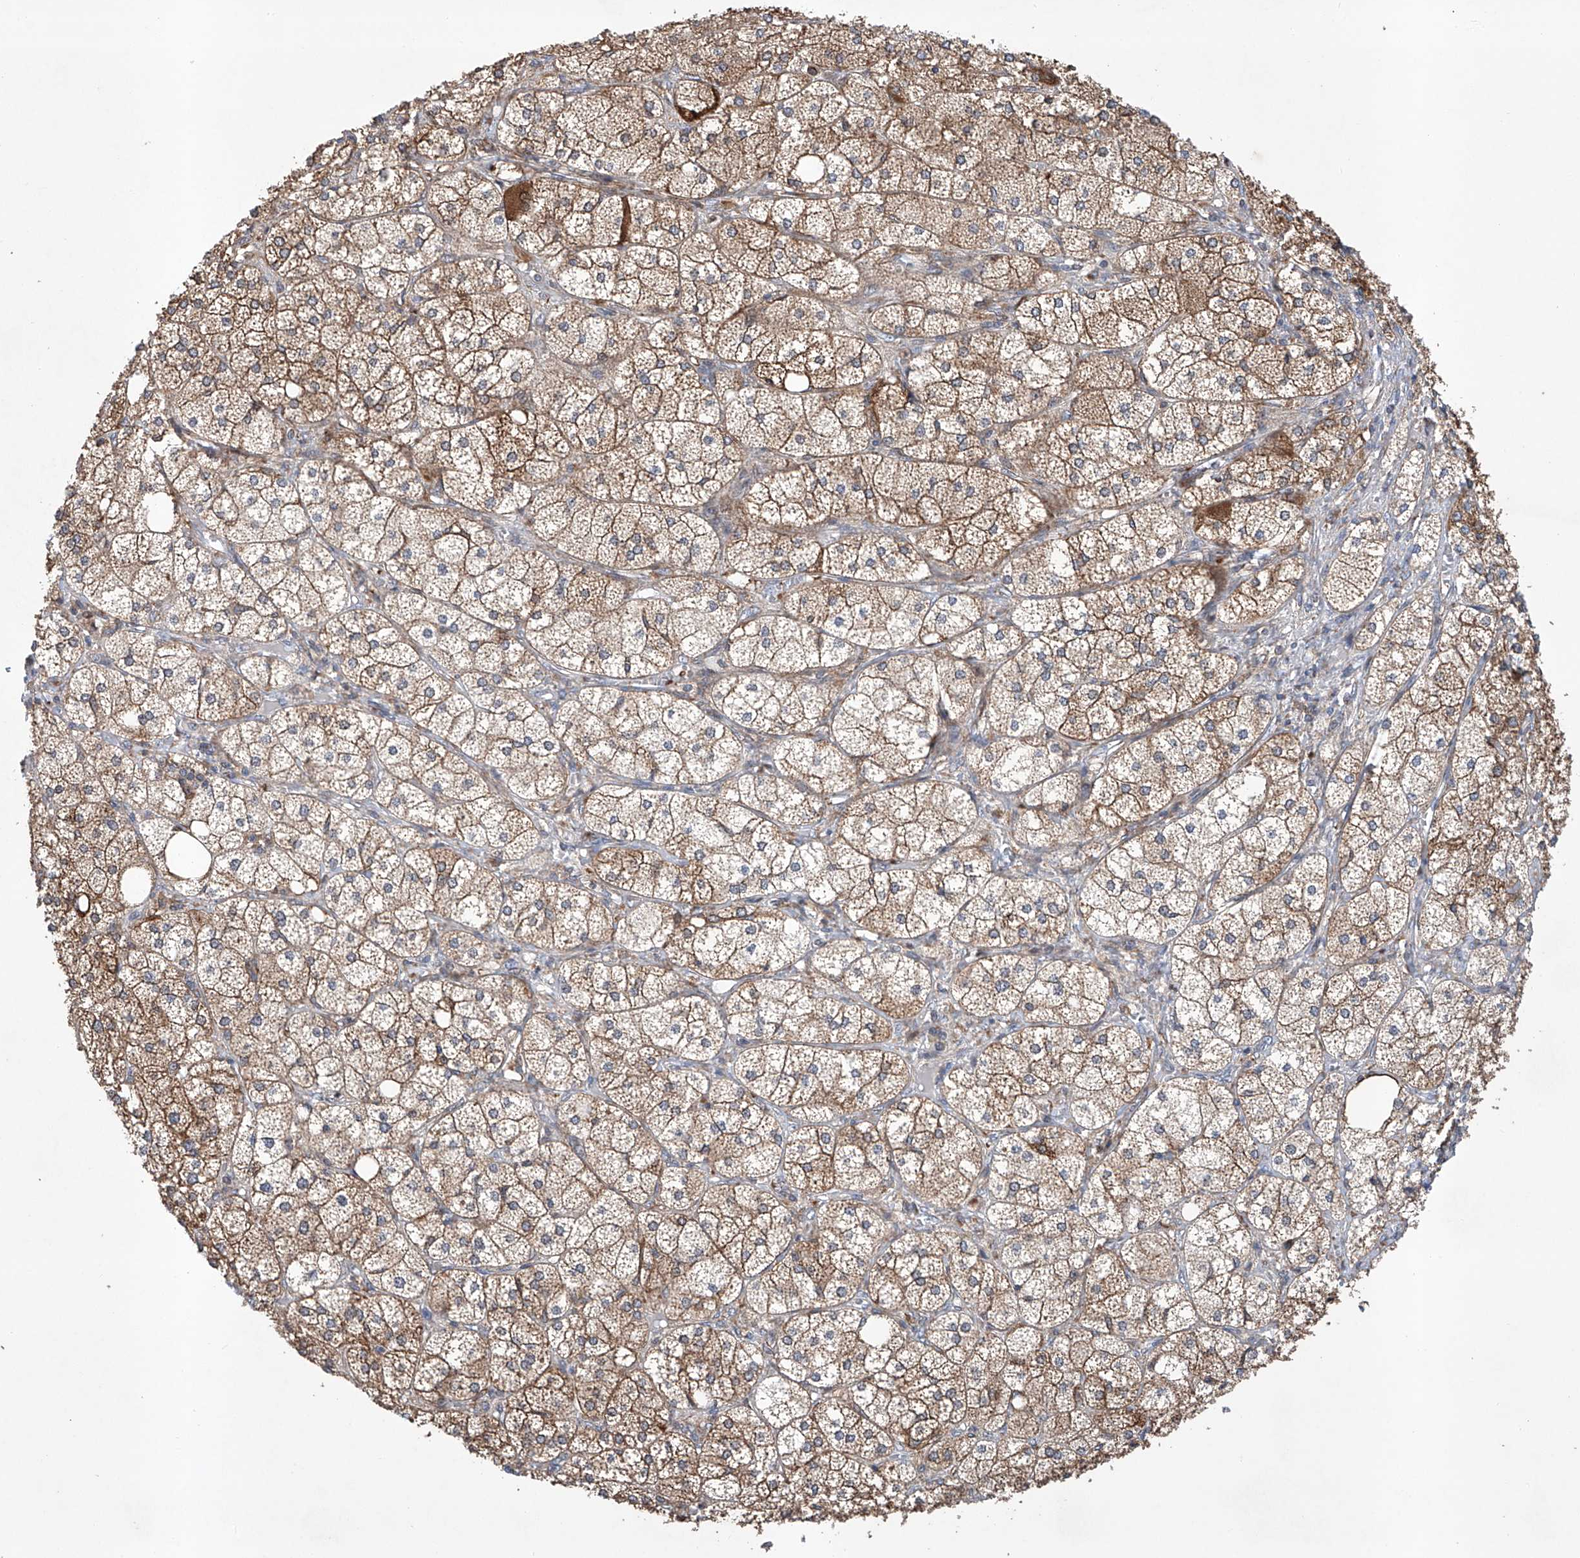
{"staining": {"intensity": "strong", "quantity": ">75%", "location": "cytoplasmic/membranous"}, "tissue": "adrenal gland", "cell_type": "Glandular cells", "image_type": "normal", "snomed": [{"axis": "morphology", "description": "Normal tissue, NOS"}, {"axis": "topography", "description": "Adrenal gland"}], "caption": "Protein staining of normal adrenal gland shows strong cytoplasmic/membranous staining in about >75% of glandular cells. (DAB (3,3'-diaminobenzidine) = brown stain, brightfield microscopy at high magnification).", "gene": "TIMM23", "patient": {"sex": "female", "age": 61}}